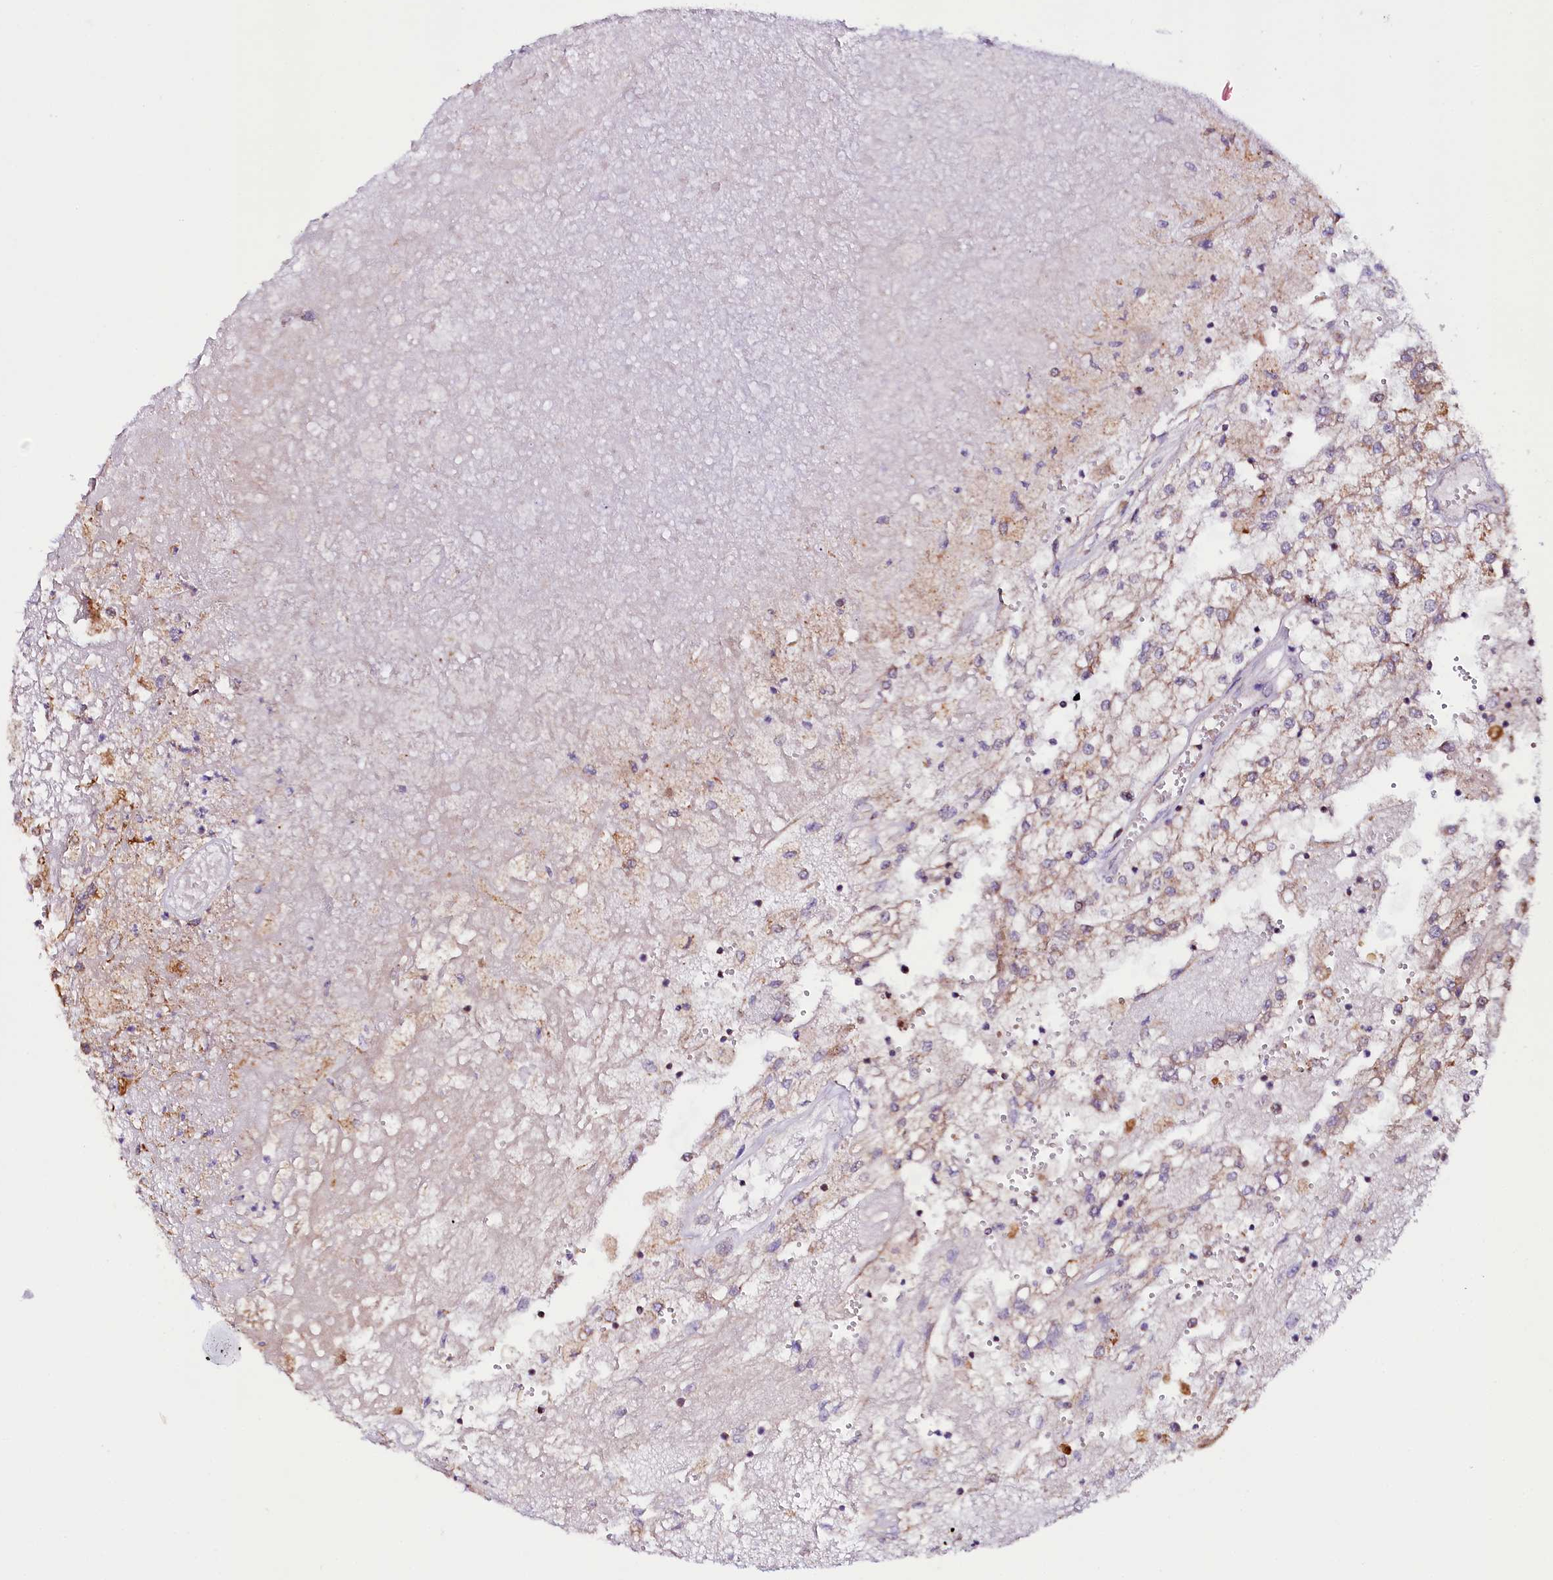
{"staining": {"intensity": "weak", "quantity": "25%-75%", "location": "cytoplasmic/membranous"}, "tissue": "renal cancer", "cell_type": "Tumor cells", "image_type": "cancer", "snomed": [{"axis": "morphology", "description": "Adenocarcinoma, NOS"}, {"axis": "topography", "description": "Kidney"}], "caption": "This is an image of IHC staining of renal cancer, which shows weak positivity in the cytoplasmic/membranous of tumor cells.", "gene": "ST7", "patient": {"sex": "female", "age": 52}}